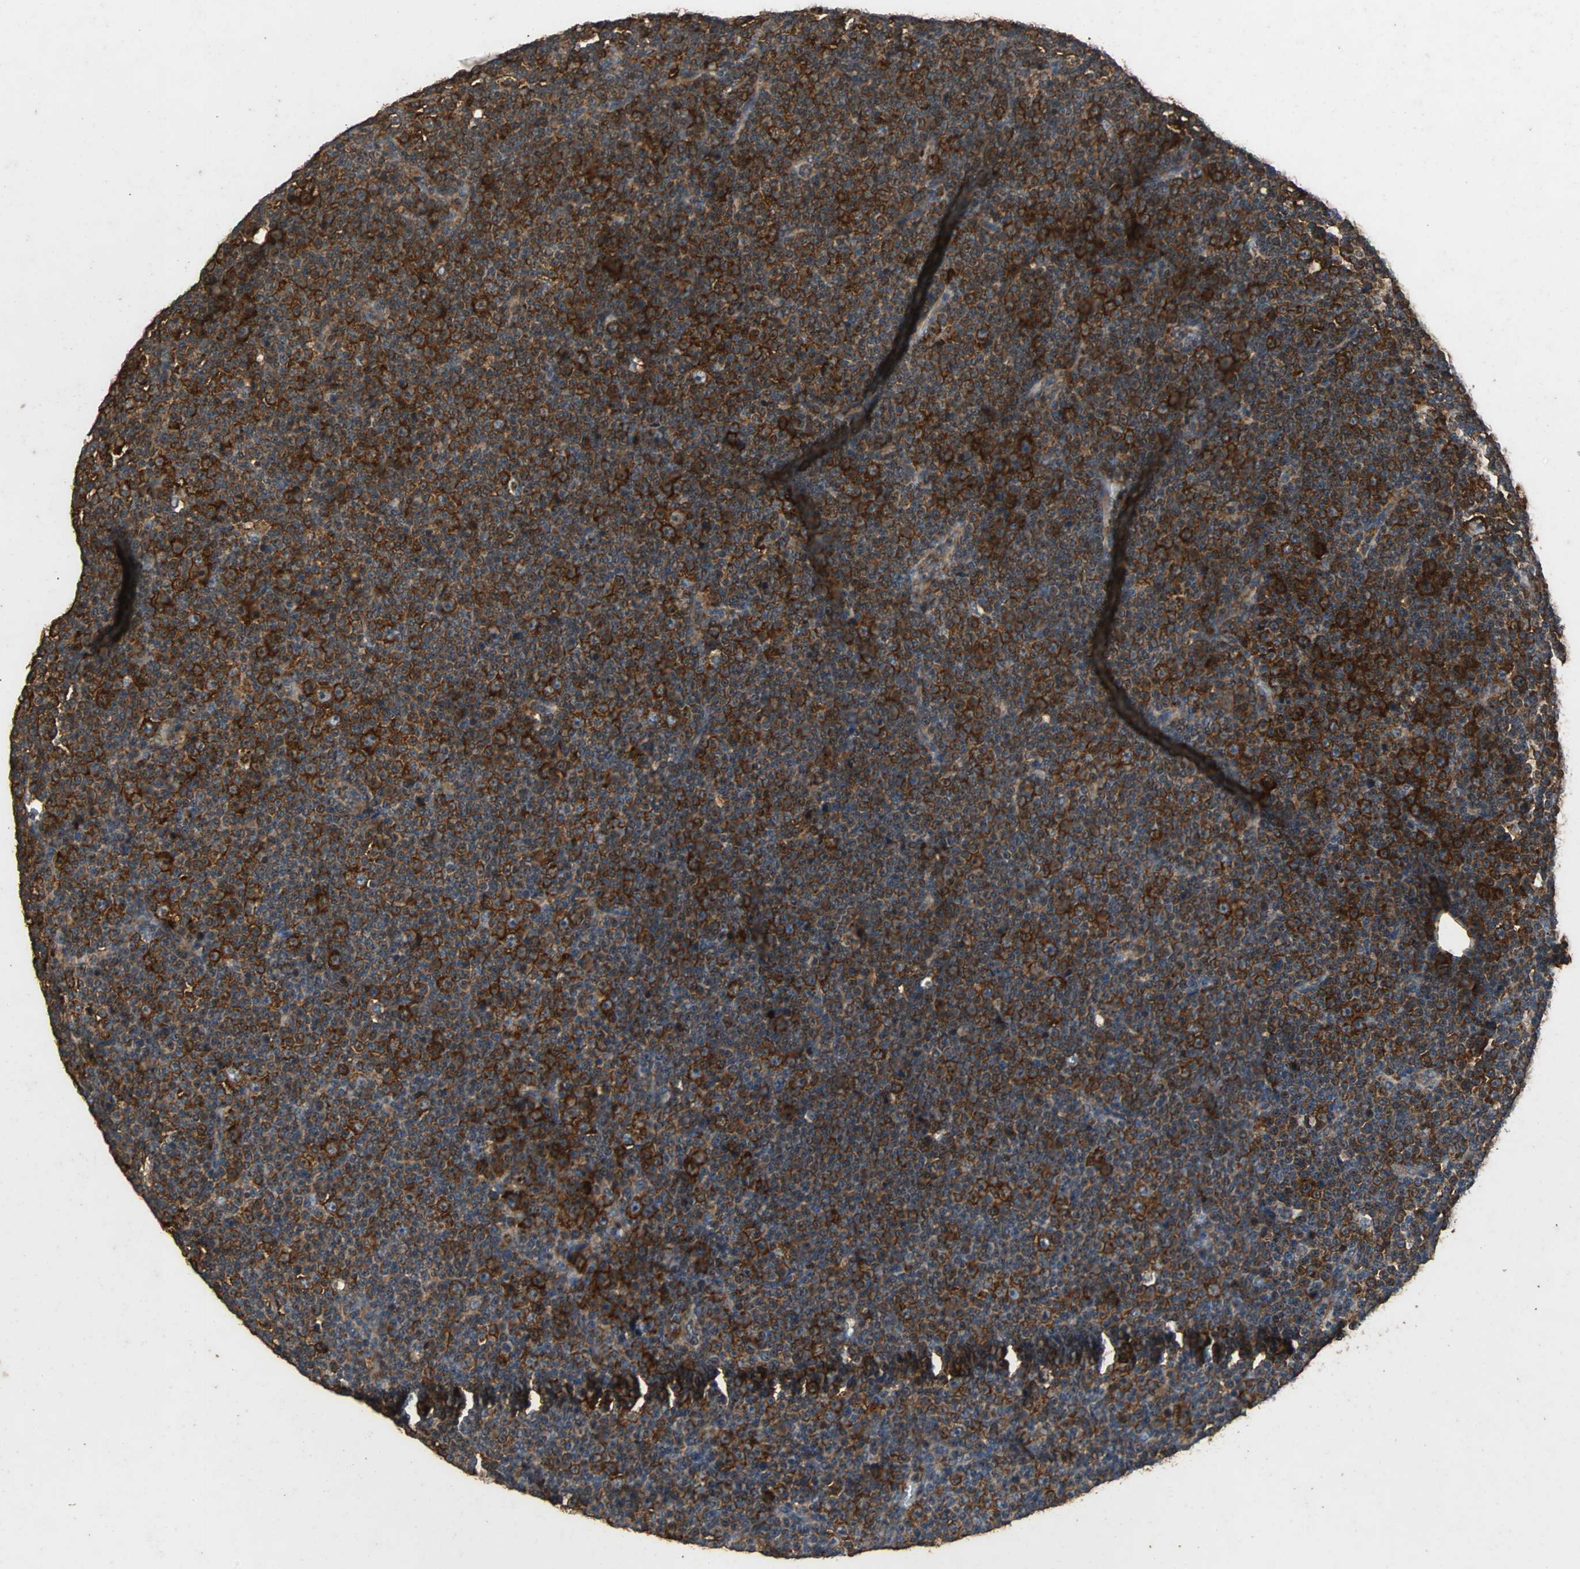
{"staining": {"intensity": "strong", "quantity": ">75%", "location": "cytoplasmic/membranous"}, "tissue": "lymphoma", "cell_type": "Tumor cells", "image_type": "cancer", "snomed": [{"axis": "morphology", "description": "Malignant lymphoma, non-Hodgkin's type, Low grade"}, {"axis": "topography", "description": "Lymph node"}], "caption": "A histopathology image showing strong cytoplasmic/membranous expression in approximately >75% of tumor cells in lymphoma, as visualized by brown immunohistochemical staining.", "gene": "NAA10", "patient": {"sex": "female", "age": 67}}